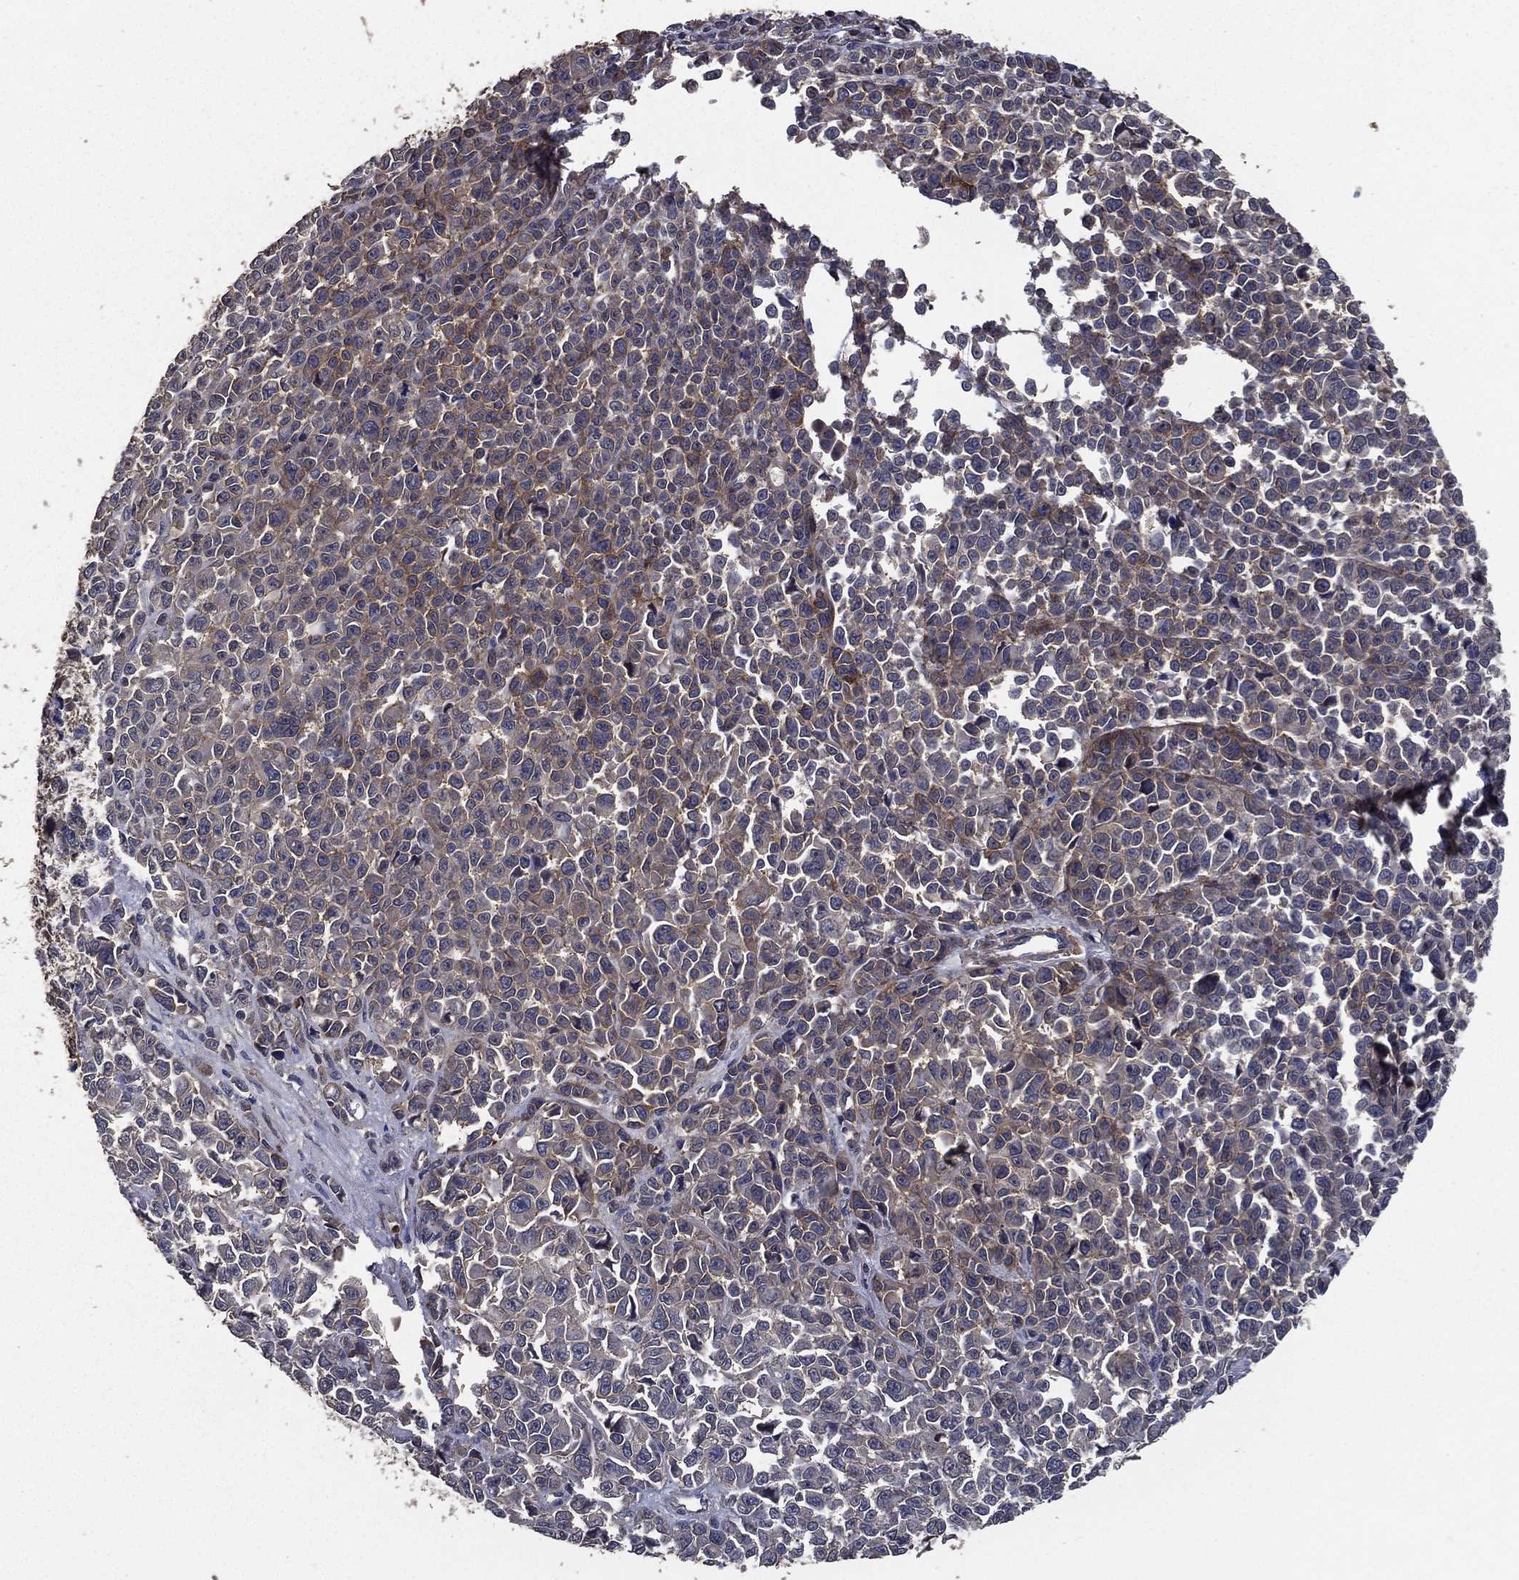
{"staining": {"intensity": "weak", "quantity": "25%-75%", "location": "cytoplasmic/membranous"}, "tissue": "melanoma", "cell_type": "Tumor cells", "image_type": "cancer", "snomed": [{"axis": "morphology", "description": "Malignant melanoma, NOS"}, {"axis": "topography", "description": "Skin"}], "caption": "Melanoma stained with a brown dye displays weak cytoplasmic/membranous positive expression in approximately 25%-75% of tumor cells.", "gene": "PCNT", "patient": {"sex": "female", "age": 95}}